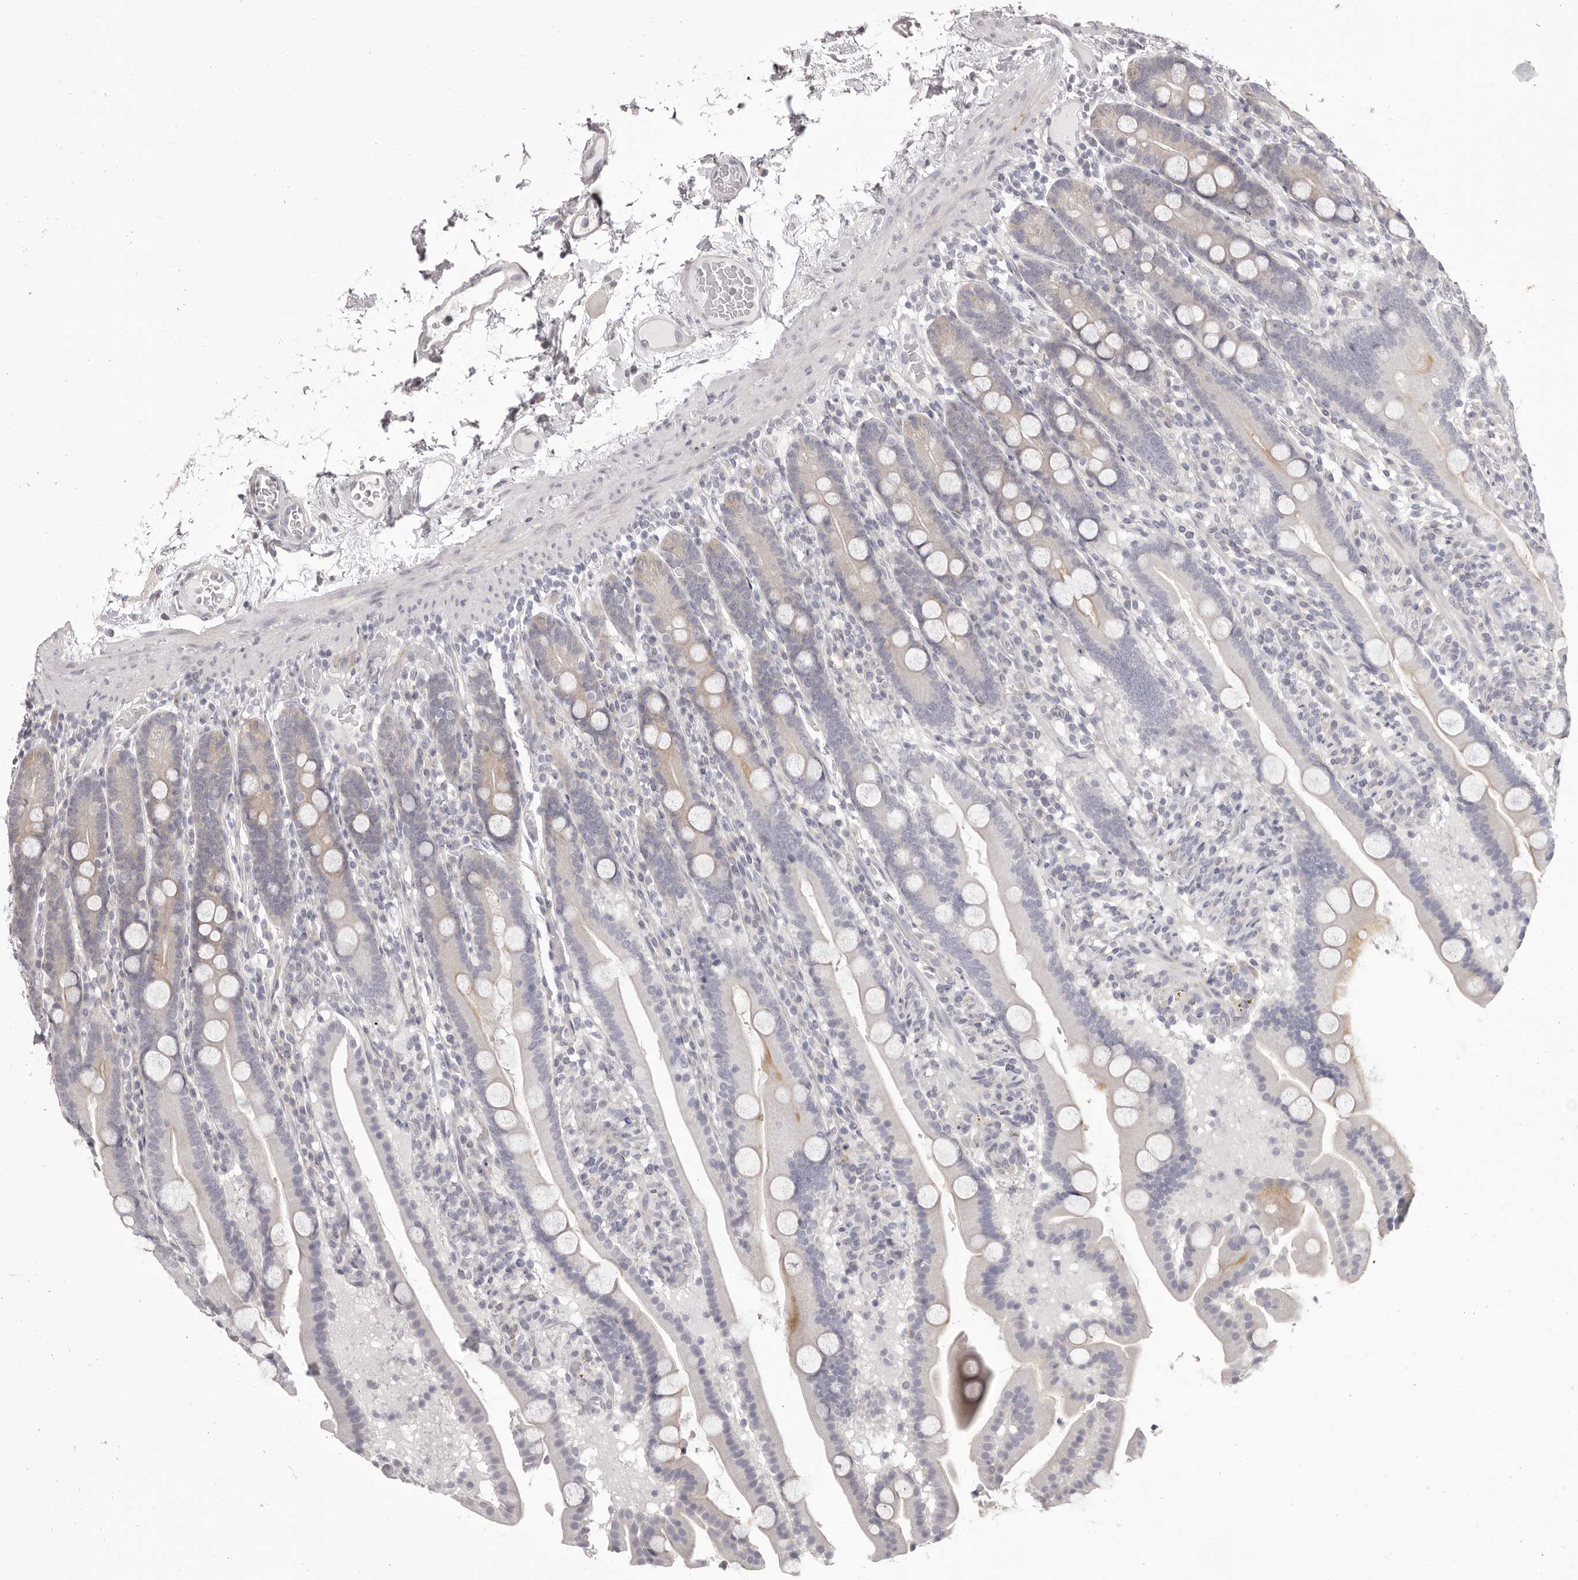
{"staining": {"intensity": "moderate", "quantity": "<25%", "location": "cytoplasmic/membranous"}, "tissue": "duodenum", "cell_type": "Glandular cells", "image_type": "normal", "snomed": [{"axis": "morphology", "description": "Normal tissue, NOS"}, {"axis": "topography", "description": "Duodenum"}], "caption": "Protein staining of unremarkable duodenum shows moderate cytoplasmic/membranous expression in approximately <25% of glandular cells. The protein of interest is shown in brown color, while the nuclei are stained blue.", "gene": "OTUD3", "patient": {"sex": "male", "age": 55}}